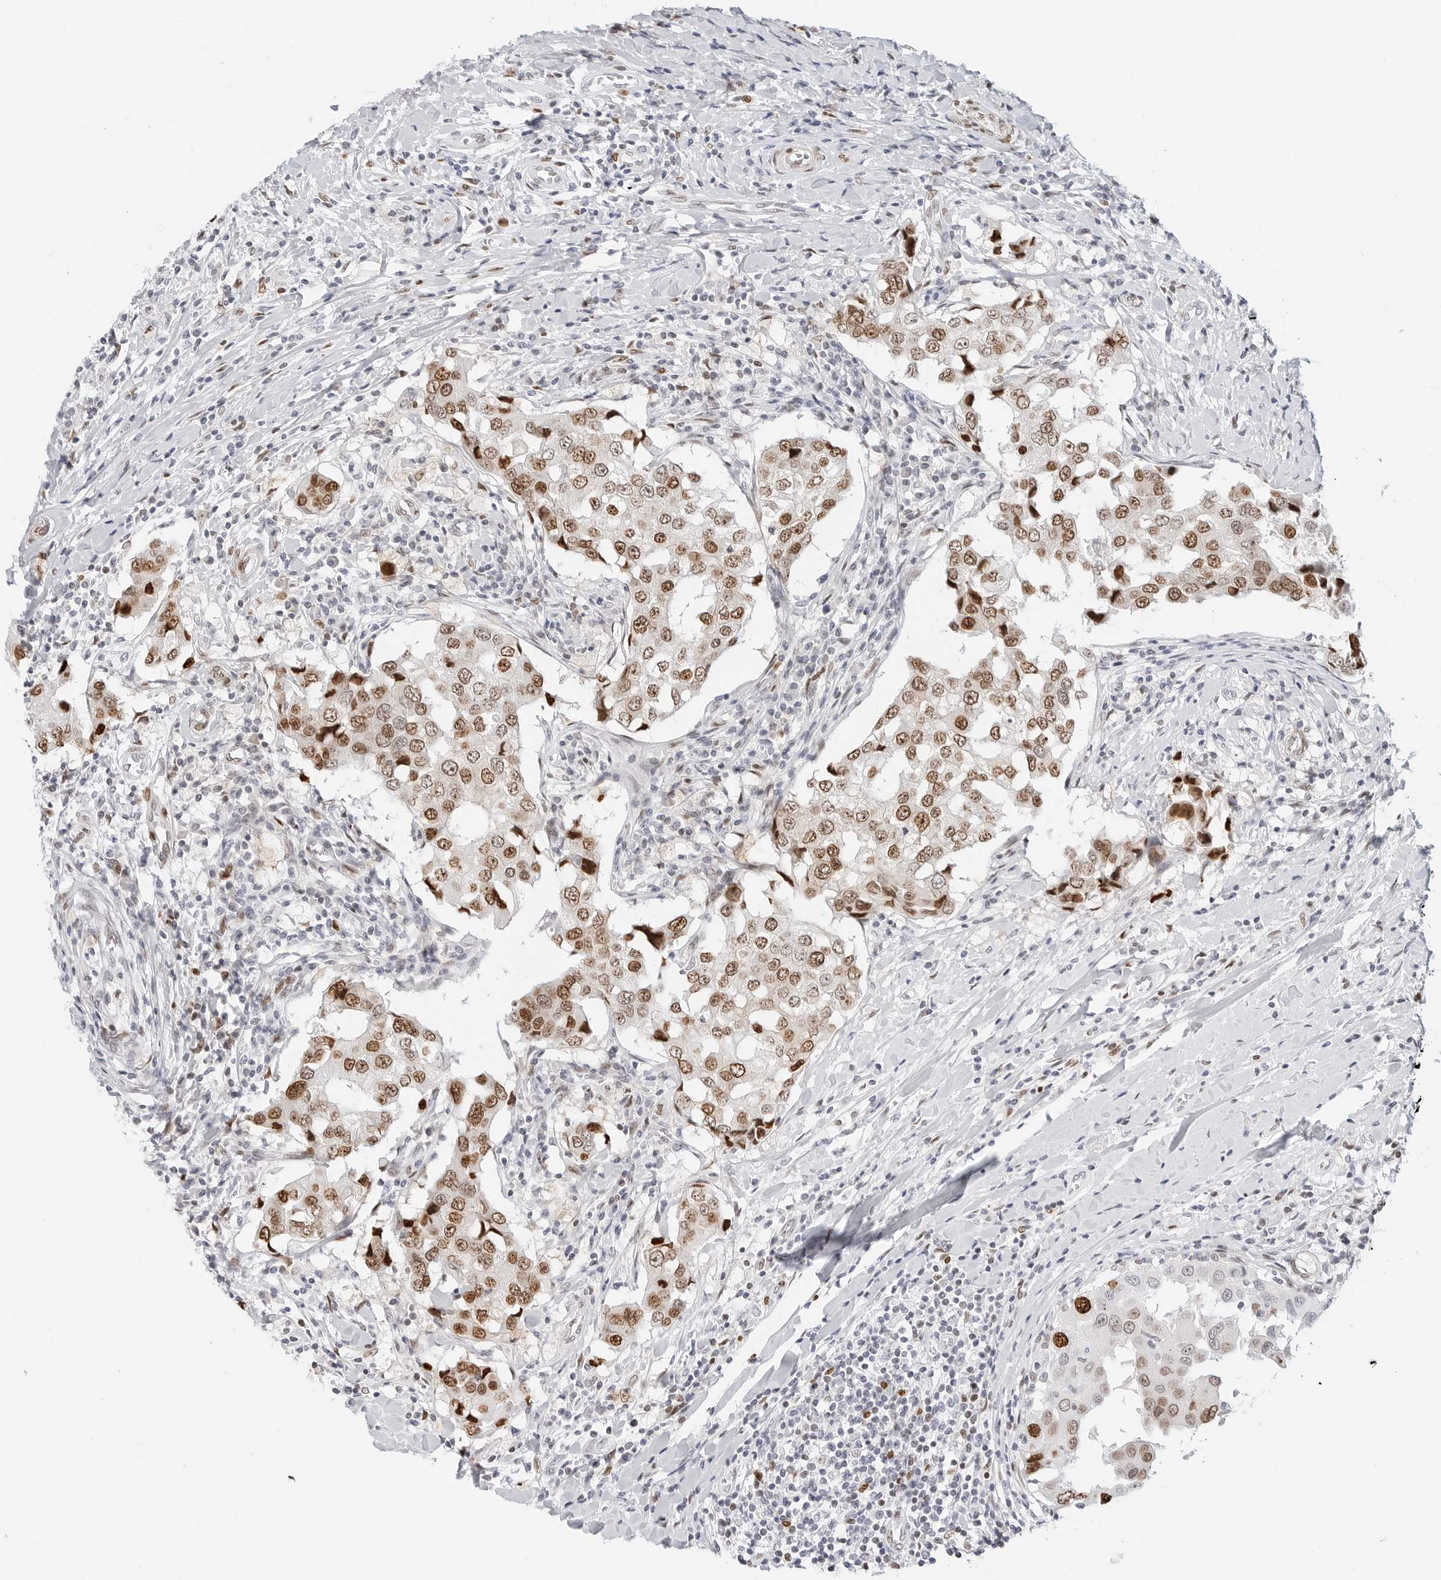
{"staining": {"intensity": "strong", "quantity": ">75%", "location": "nuclear"}, "tissue": "breast cancer", "cell_type": "Tumor cells", "image_type": "cancer", "snomed": [{"axis": "morphology", "description": "Duct carcinoma"}, {"axis": "topography", "description": "Breast"}], "caption": "IHC staining of breast cancer (invasive ductal carcinoma), which reveals high levels of strong nuclear expression in about >75% of tumor cells indicating strong nuclear protein positivity. The staining was performed using DAB (brown) for protein detection and nuclei were counterstained in hematoxylin (blue).", "gene": "SPIDR", "patient": {"sex": "female", "age": 27}}